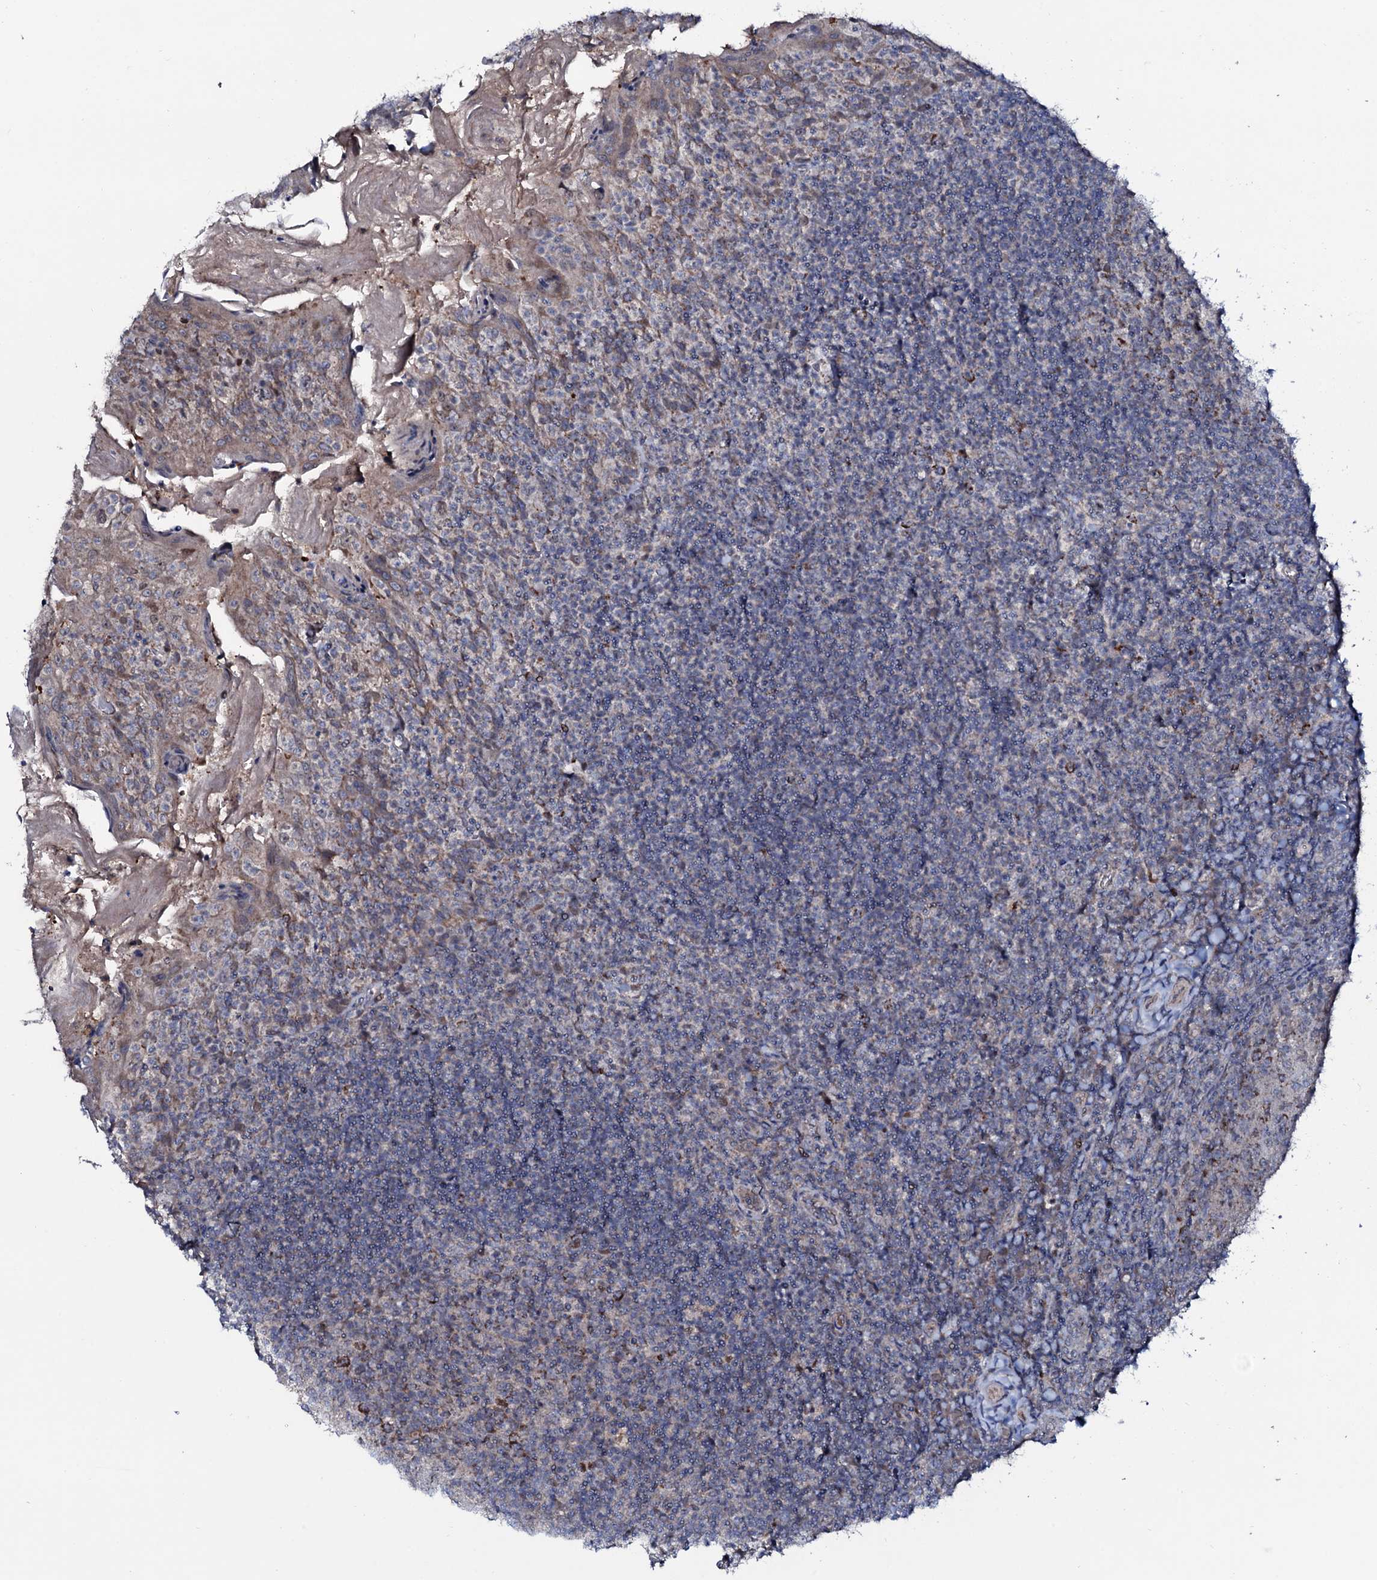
{"staining": {"intensity": "moderate", "quantity": "<25%", "location": "cytoplasmic/membranous"}, "tissue": "tonsil", "cell_type": "Germinal center cells", "image_type": "normal", "snomed": [{"axis": "morphology", "description": "Normal tissue, NOS"}, {"axis": "topography", "description": "Tonsil"}], "caption": "Immunohistochemistry photomicrograph of normal tonsil stained for a protein (brown), which exhibits low levels of moderate cytoplasmic/membranous positivity in approximately <25% of germinal center cells.", "gene": "PPP1R3D", "patient": {"sex": "female", "age": 10}}